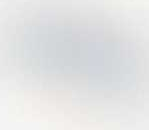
{"staining": {"intensity": "moderate", "quantity": ">75%", "location": "cytoplasmic/membranous"}, "tissue": "skin cancer", "cell_type": "Tumor cells", "image_type": "cancer", "snomed": [{"axis": "morphology", "description": "Basal cell carcinoma"}, {"axis": "topography", "description": "Skin"}], "caption": "Skin cancer (basal cell carcinoma) stained with a protein marker exhibits moderate staining in tumor cells.", "gene": "RPS23", "patient": {"sex": "female", "age": 85}}